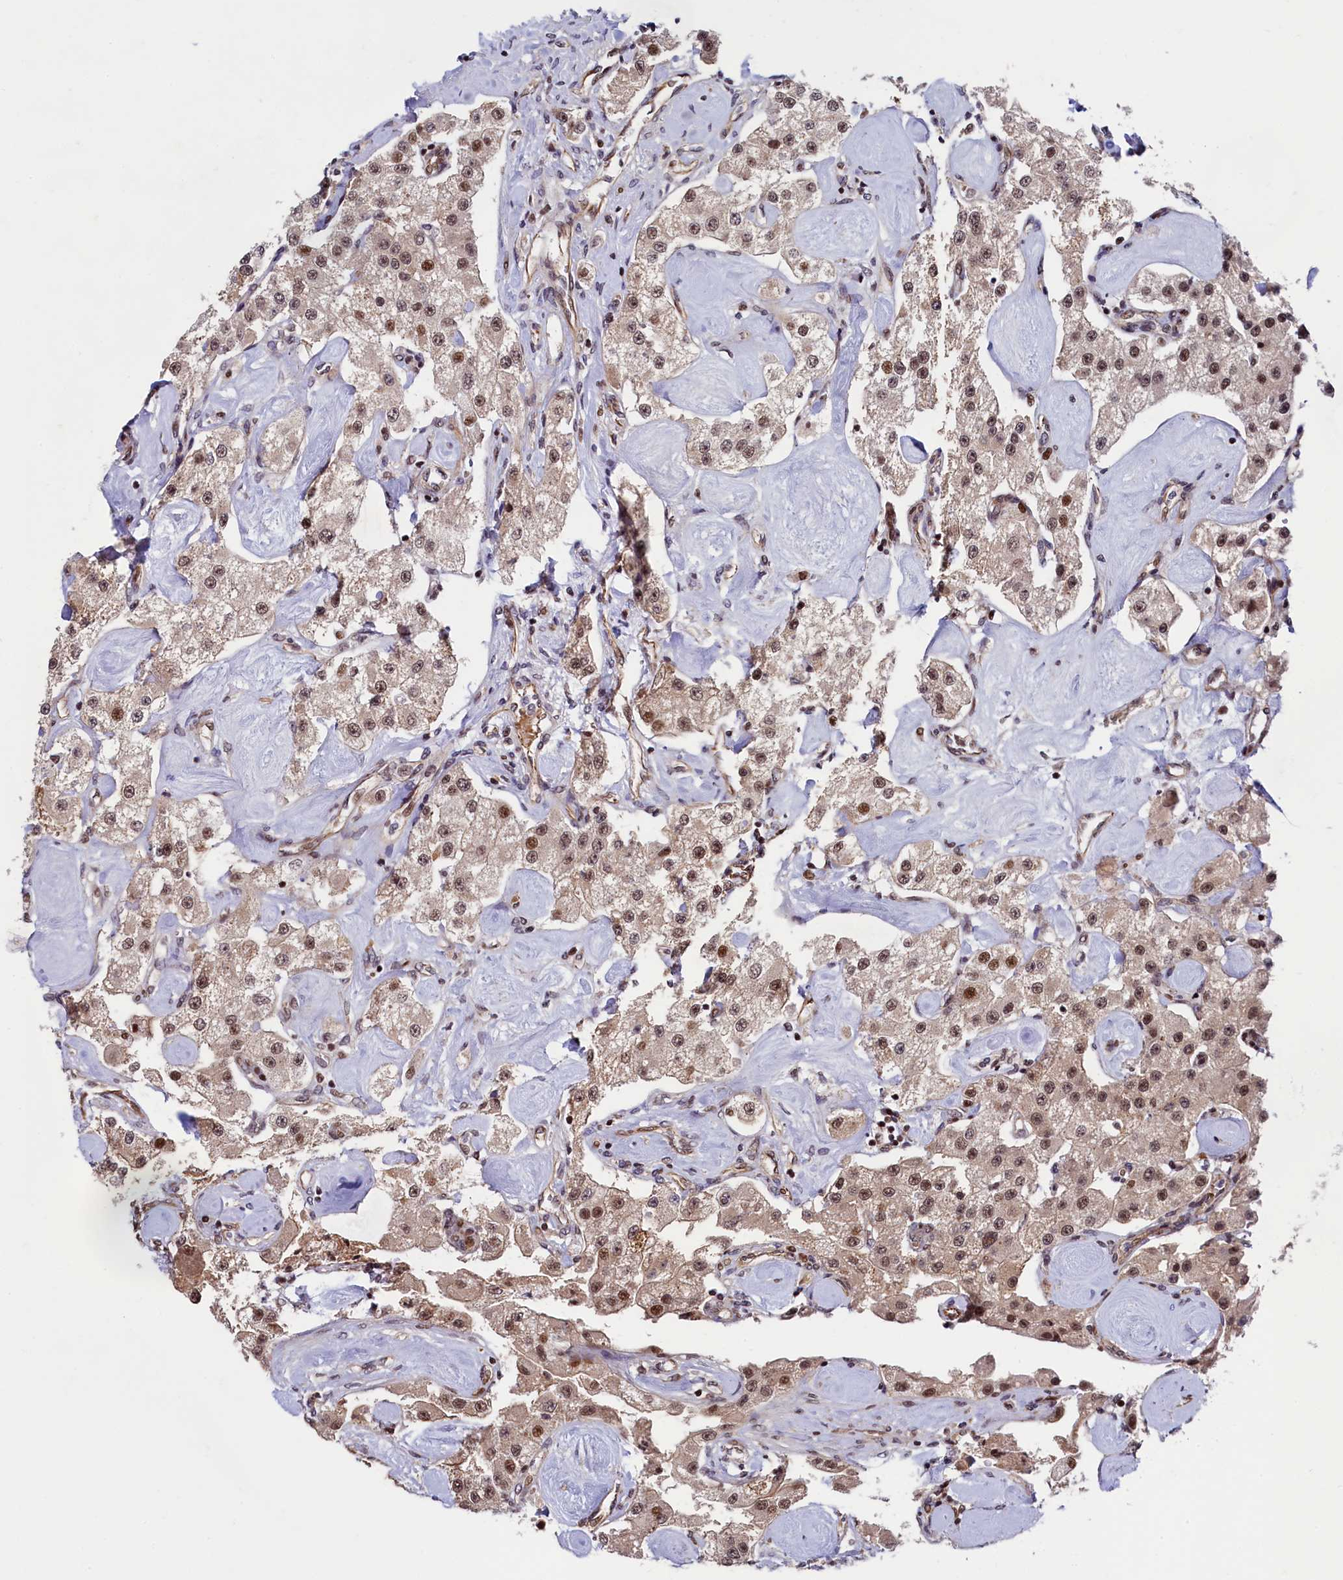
{"staining": {"intensity": "moderate", "quantity": ">75%", "location": "nuclear"}, "tissue": "carcinoid", "cell_type": "Tumor cells", "image_type": "cancer", "snomed": [{"axis": "morphology", "description": "Carcinoid, malignant, NOS"}, {"axis": "topography", "description": "Pancreas"}], "caption": "Carcinoid stained with a protein marker reveals moderate staining in tumor cells.", "gene": "LEO1", "patient": {"sex": "male", "age": 41}}